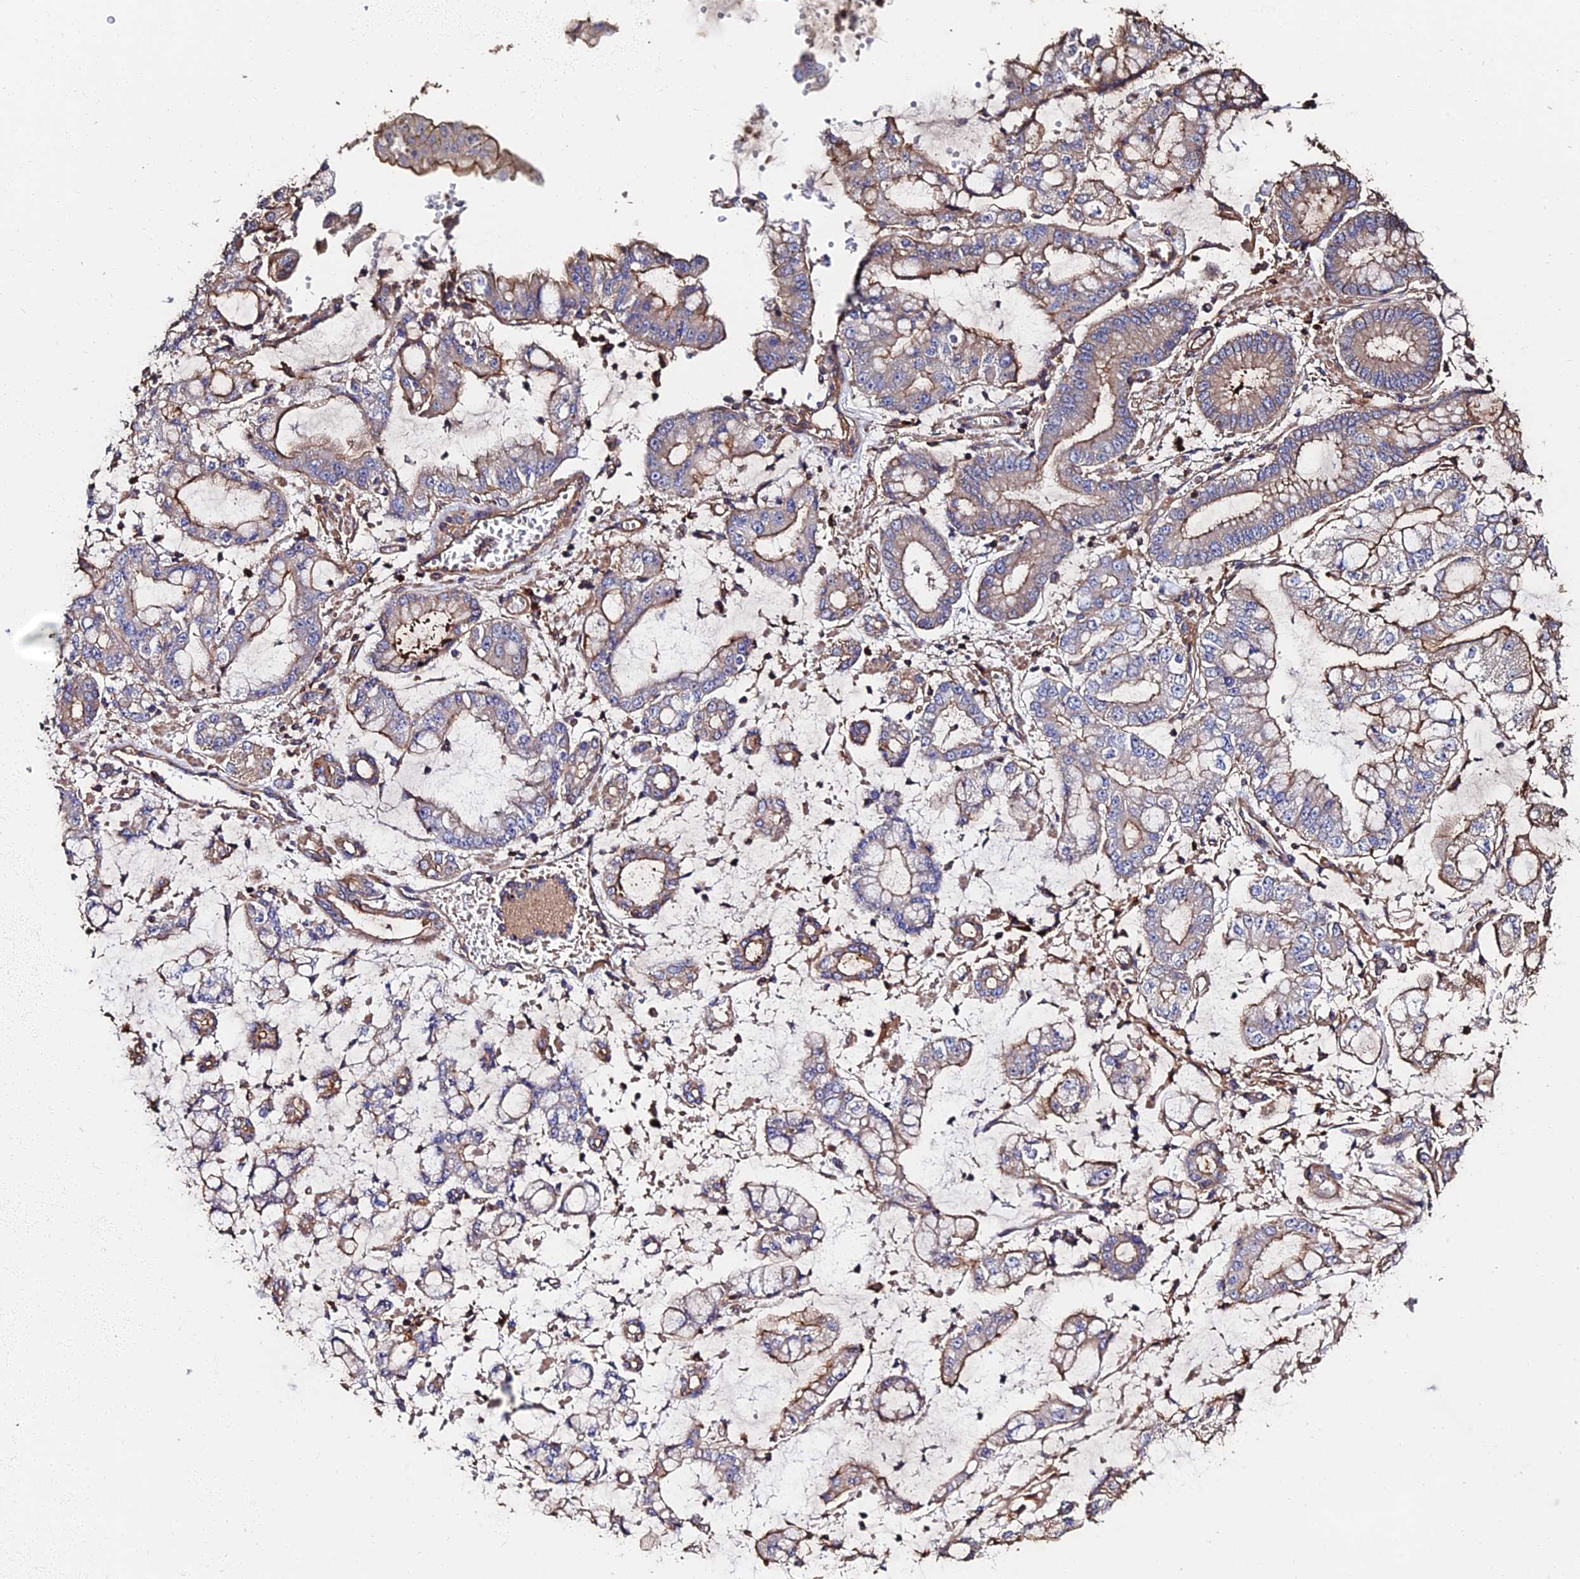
{"staining": {"intensity": "moderate", "quantity": "<25%", "location": "cytoplasmic/membranous"}, "tissue": "stomach cancer", "cell_type": "Tumor cells", "image_type": "cancer", "snomed": [{"axis": "morphology", "description": "Adenocarcinoma, NOS"}, {"axis": "topography", "description": "Stomach"}], "caption": "Protein staining by immunohistochemistry reveals moderate cytoplasmic/membranous expression in about <25% of tumor cells in adenocarcinoma (stomach).", "gene": "EXT1", "patient": {"sex": "male", "age": 76}}